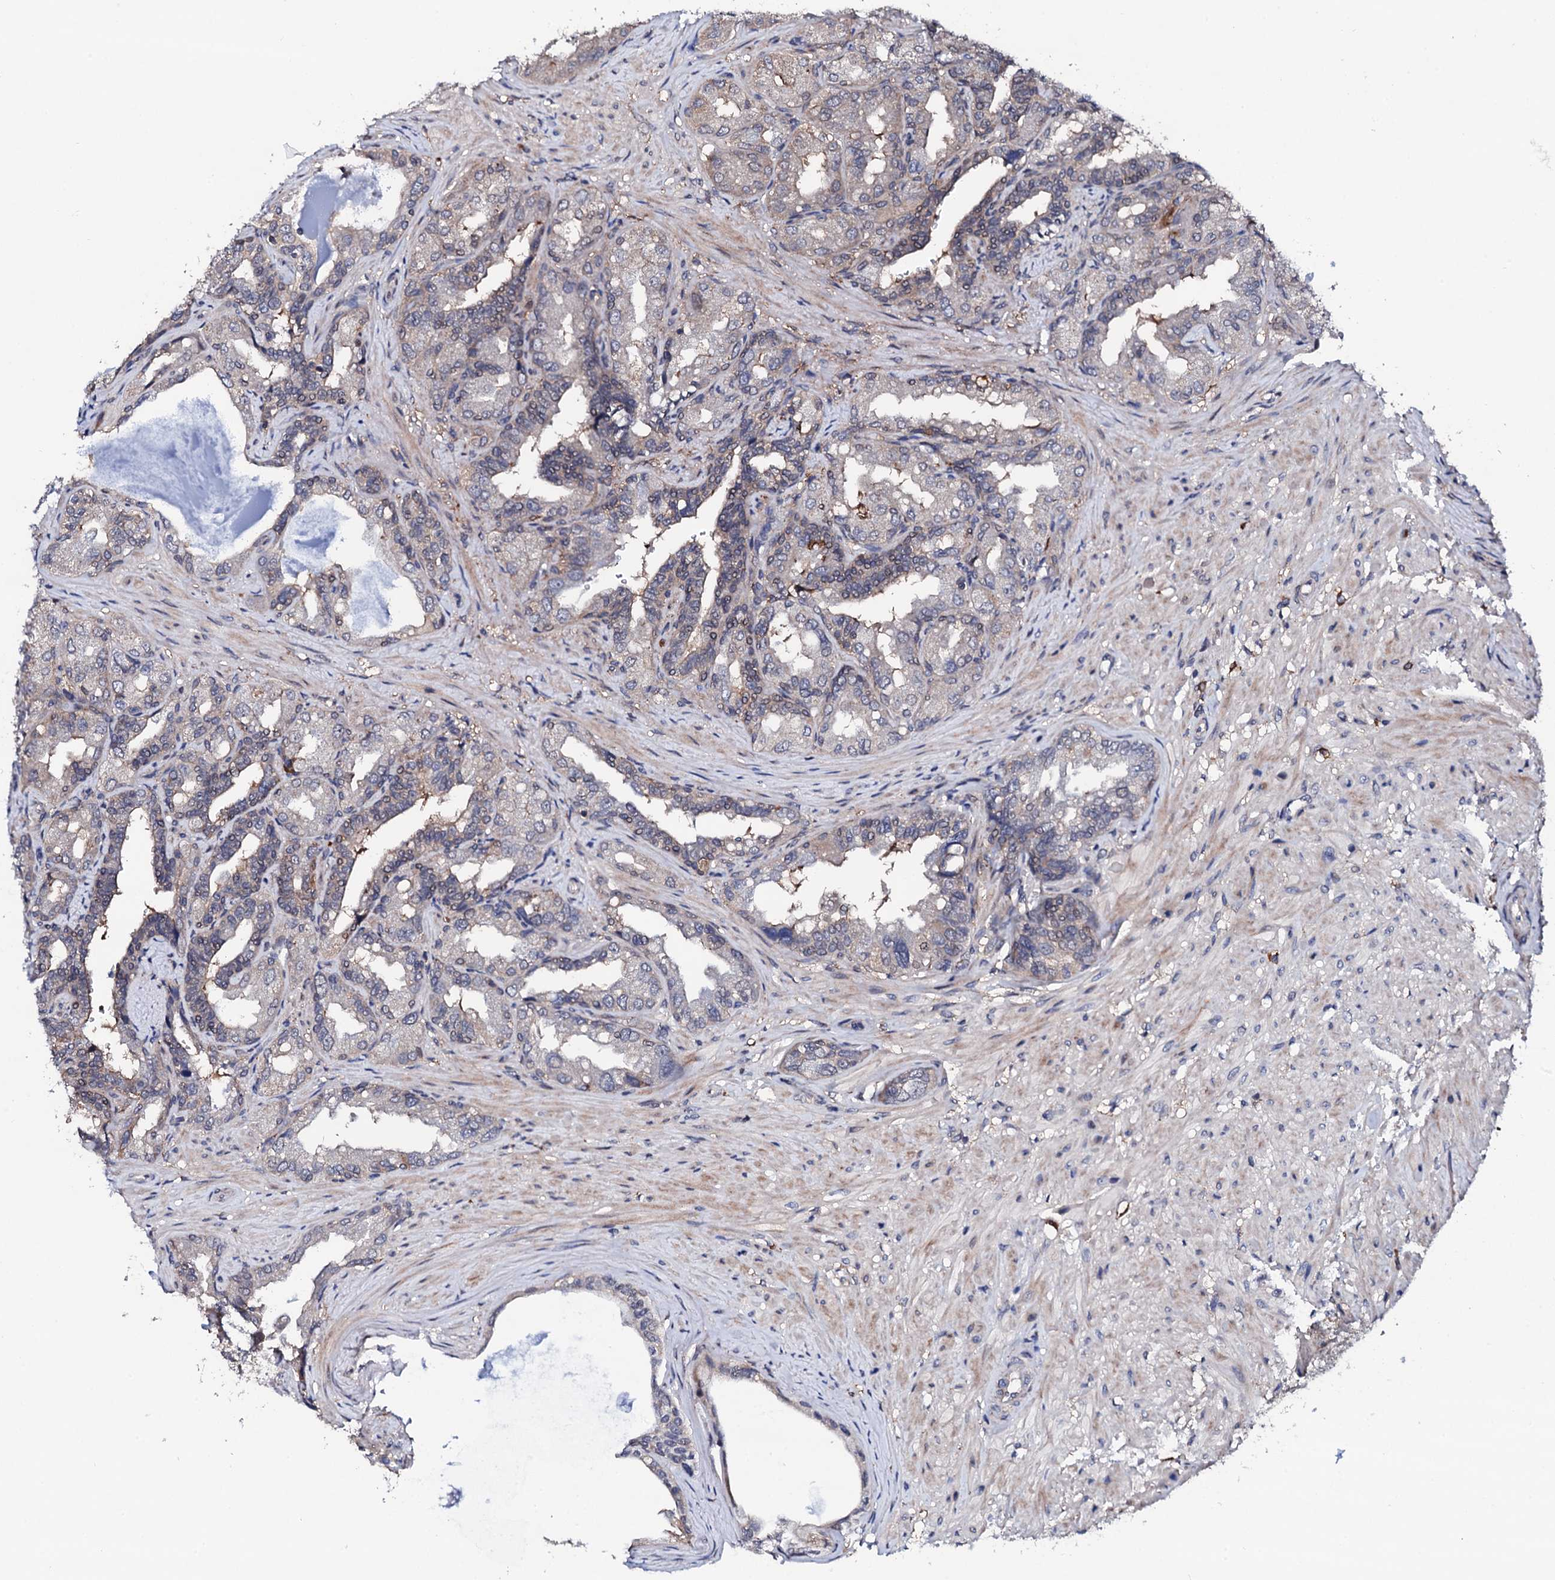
{"staining": {"intensity": "weak", "quantity": "<25%", "location": "cytoplasmic/membranous"}, "tissue": "seminal vesicle", "cell_type": "Glandular cells", "image_type": "normal", "snomed": [{"axis": "morphology", "description": "Normal tissue, NOS"}, {"axis": "topography", "description": "Seminal veicle"}, {"axis": "topography", "description": "Peripheral nerve tissue"}], "caption": "This photomicrograph is of benign seminal vesicle stained with immunohistochemistry to label a protein in brown with the nuclei are counter-stained blue. There is no positivity in glandular cells. (Brightfield microscopy of DAB (3,3'-diaminobenzidine) IHC at high magnification).", "gene": "EDC3", "patient": {"sex": "male", "age": 63}}